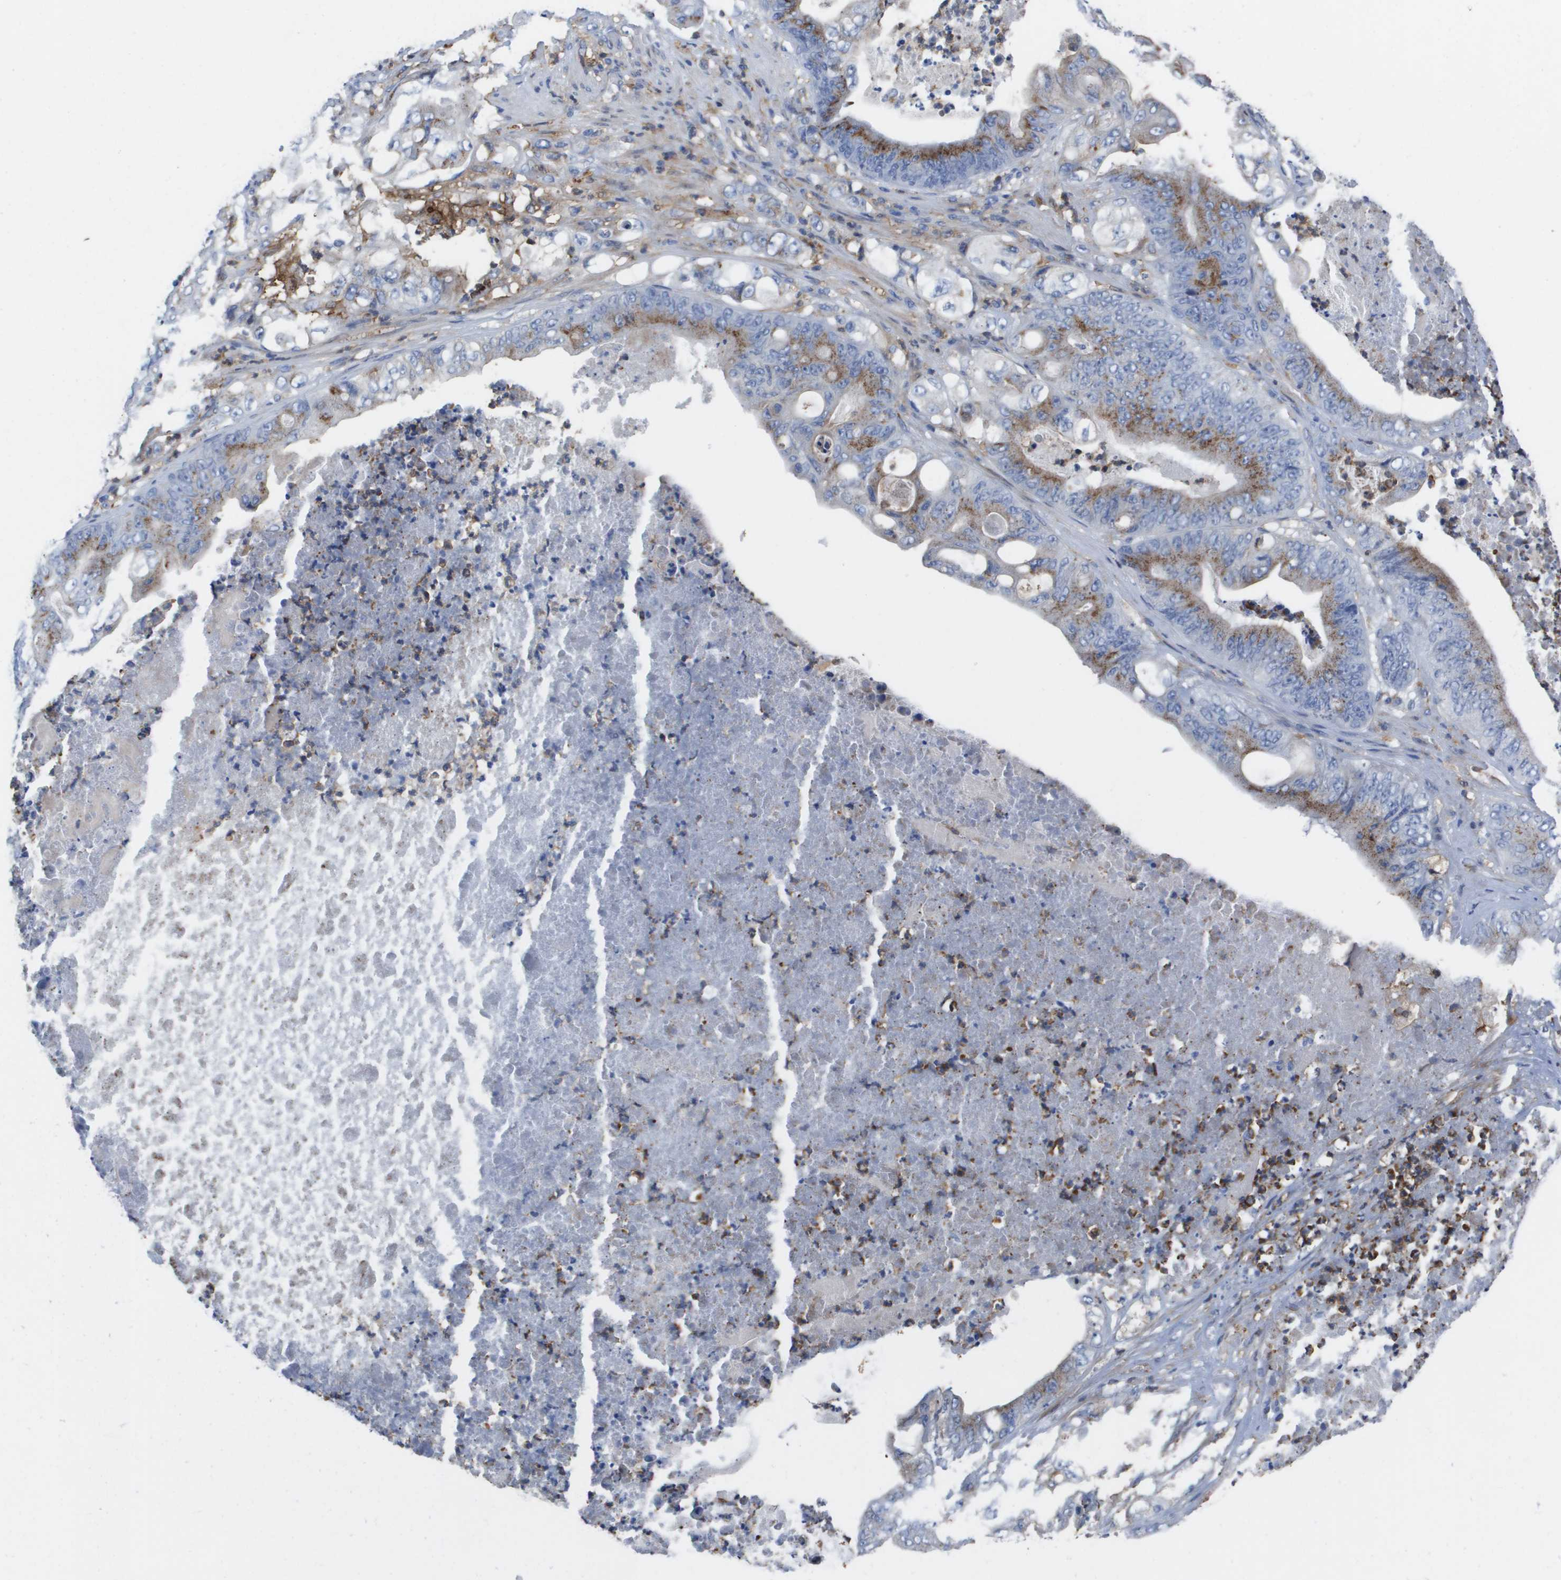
{"staining": {"intensity": "moderate", "quantity": ">75%", "location": "cytoplasmic/membranous"}, "tissue": "stomach cancer", "cell_type": "Tumor cells", "image_type": "cancer", "snomed": [{"axis": "morphology", "description": "Adenocarcinoma, NOS"}, {"axis": "topography", "description": "Stomach"}], "caption": "A brown stain shows moderate cytoplasmic/membranous staining of a protein in human adenocarcinoma (stomach) tumor cells.", "gene": "SLC37A2", "patient": {"sex": "female", "age": 73}}